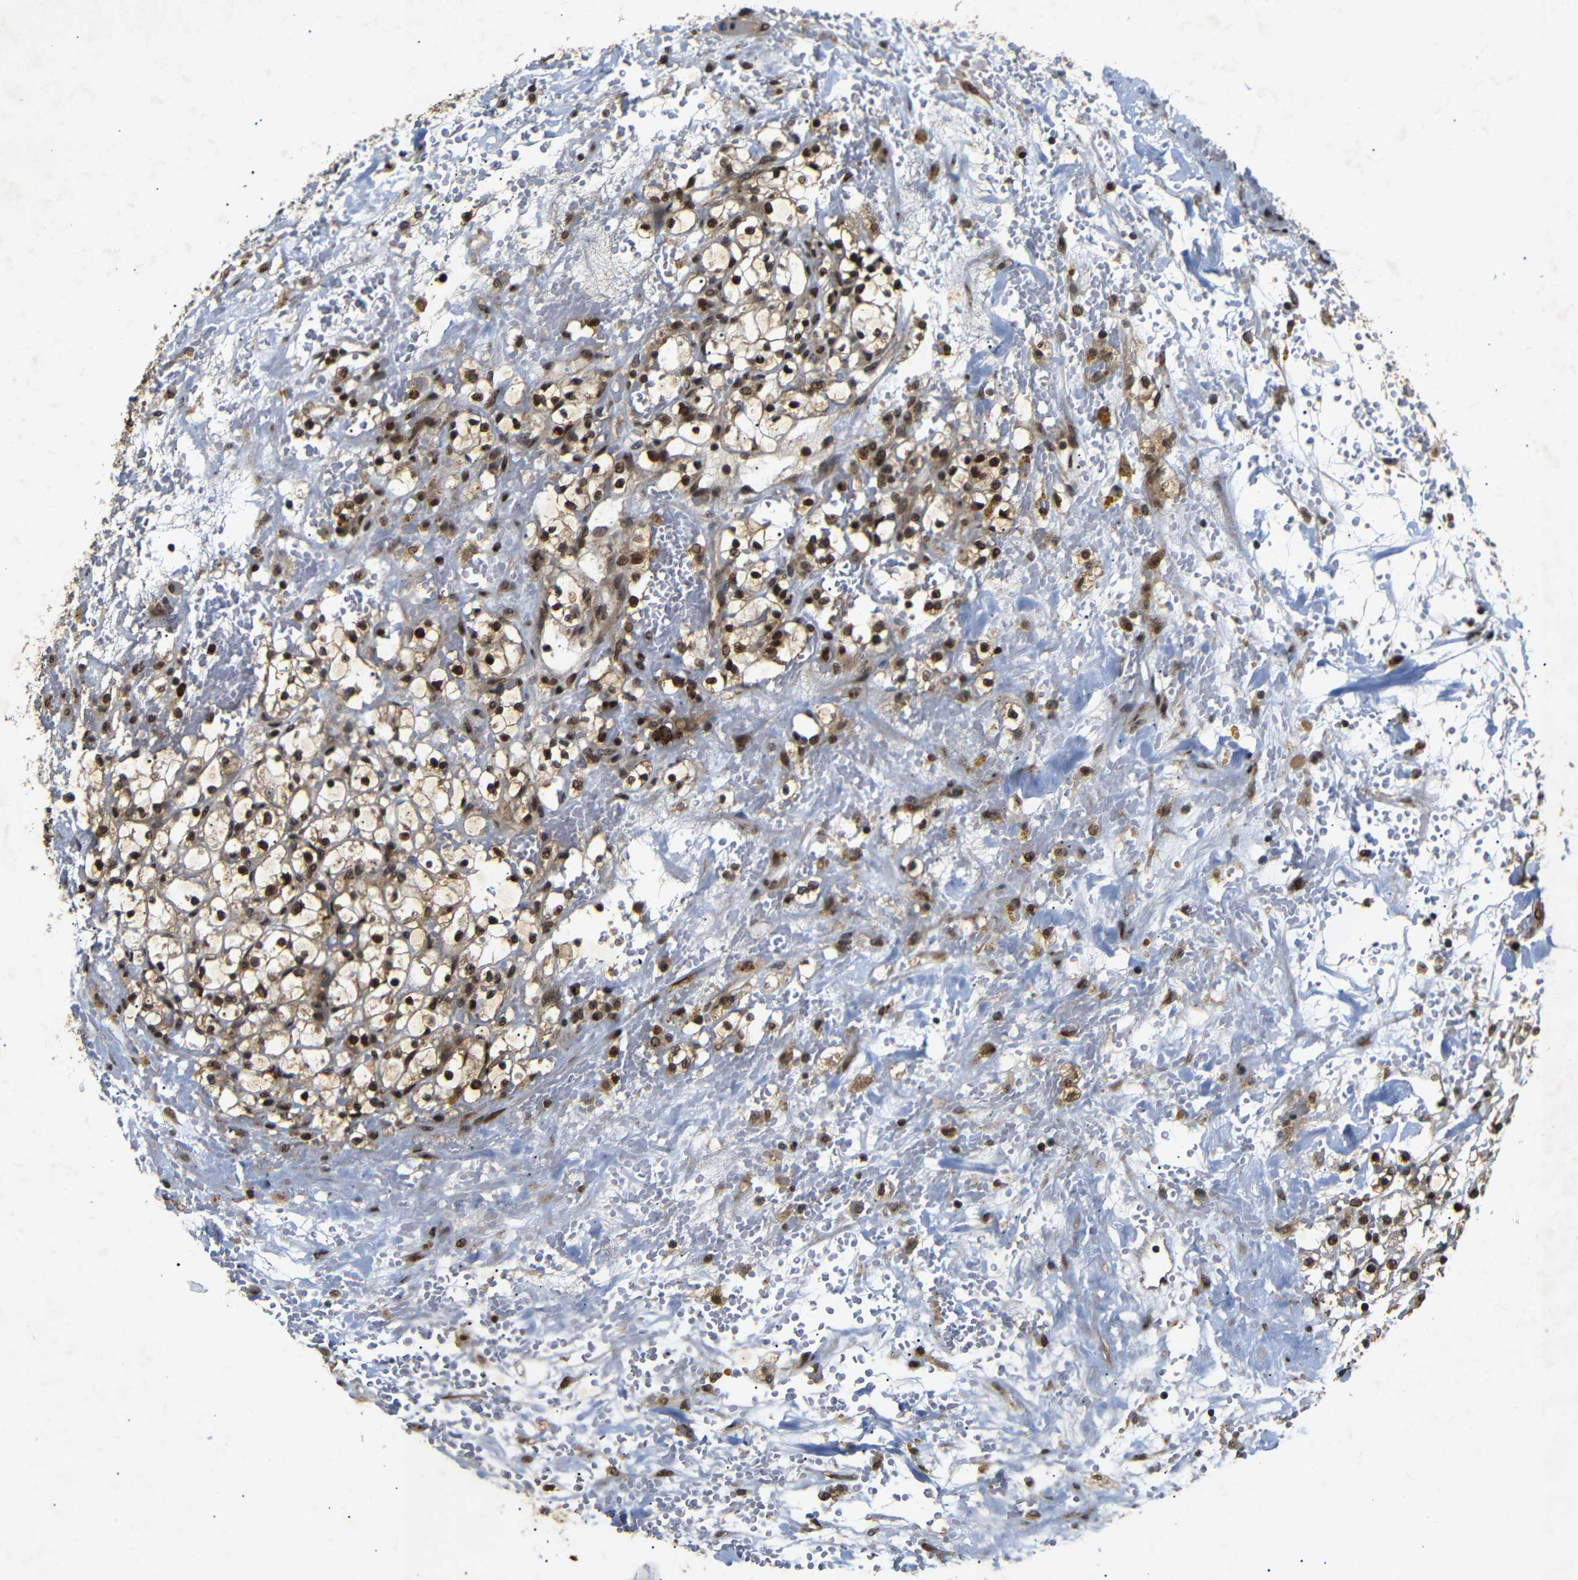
{"staining": {"intensity": "strong", "quantity": ">75%", "location": "nuclear"}, "tissue": "renal cancer", "cell_type": "Tumor cells", "image_type": "cancer", "snomed": [{"axis": "morphology", "description": "Adenocarcinoma, NOS"}, {"axis": "topography", "description": "Kidney"}], "caption": "Immunohistochemistry (IHC) photomicrograph of human renal cancer (adenocarcinoma) stained for a protein (brown), which demonstrates high levels of strong nuclear positivity in approximately >75% of tumor cells.", "gene": "KIF23", "patient": {"sex": "male", "age": 61}}